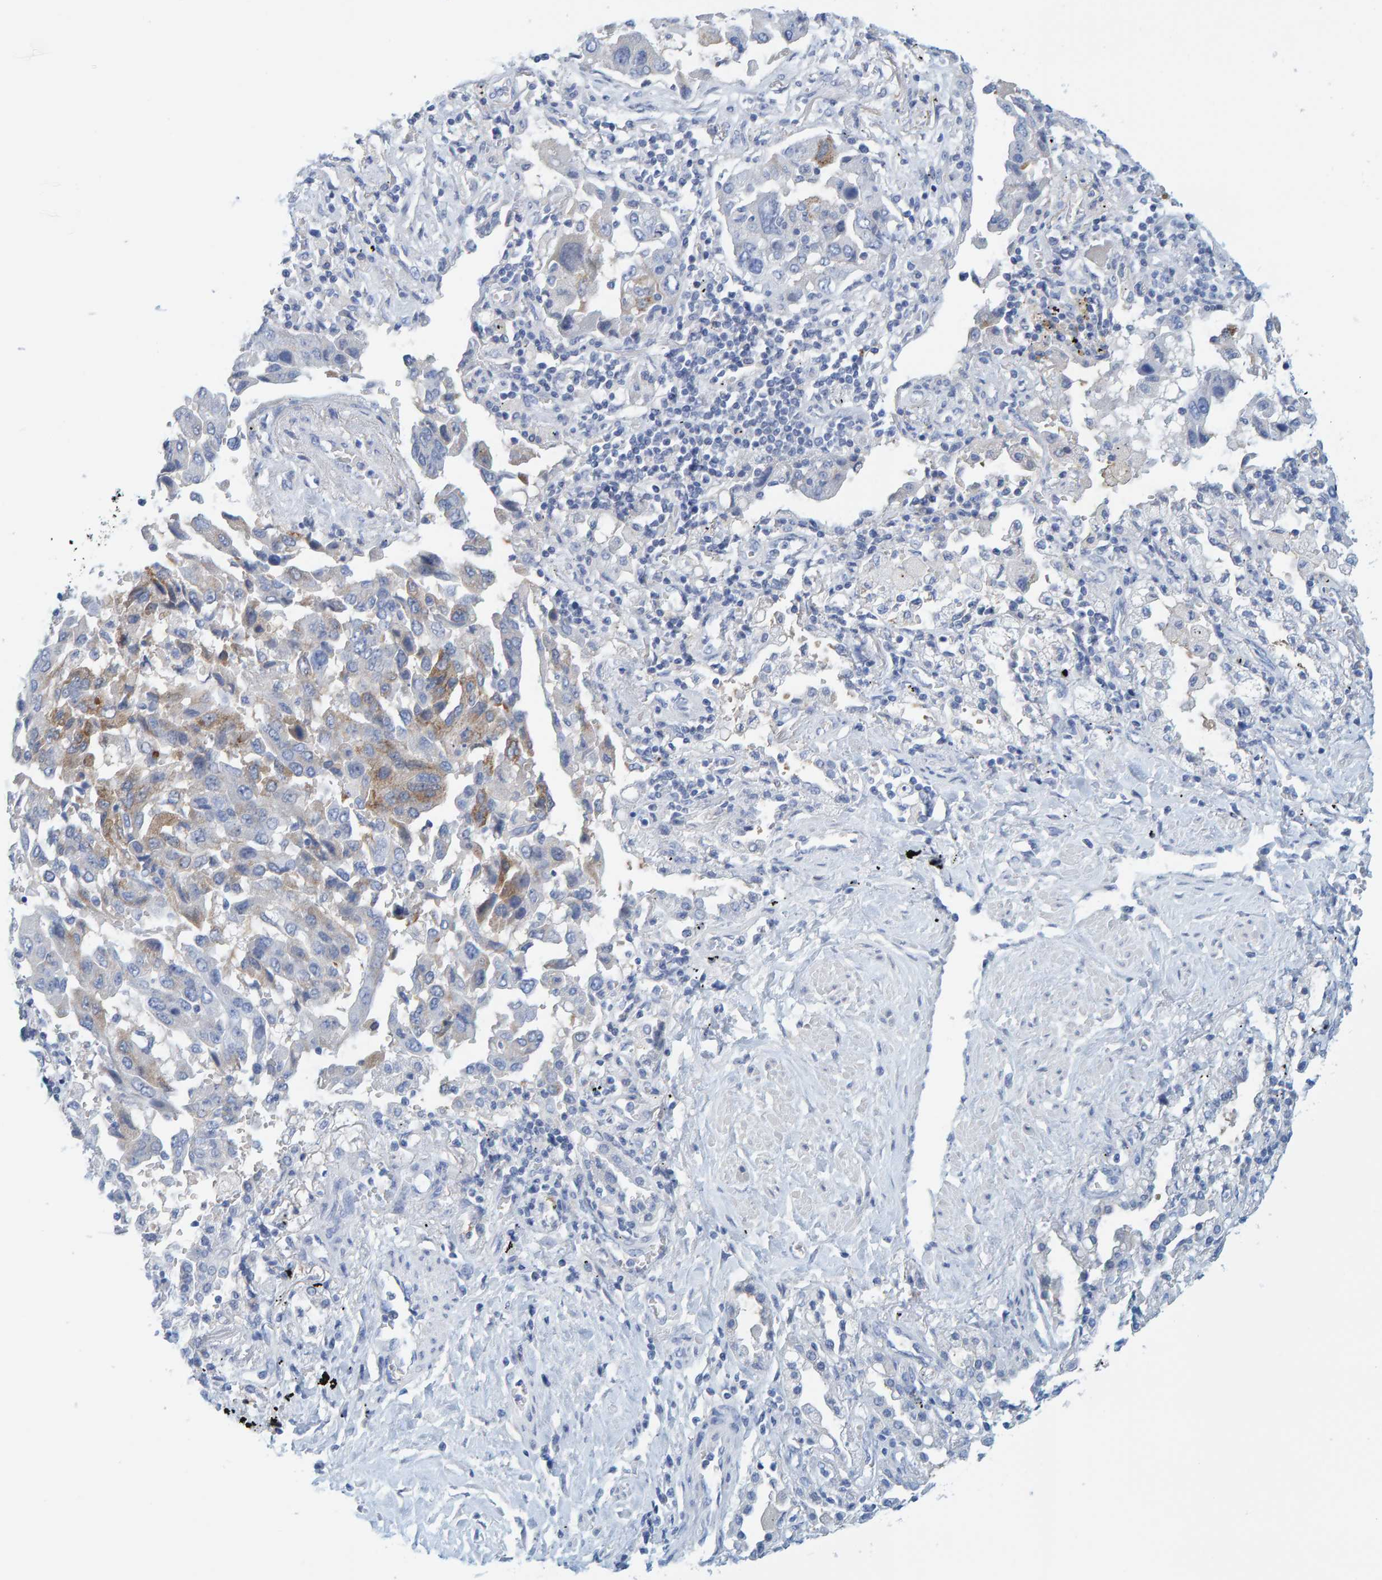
{"staining": {"intensity": "moderate", "quantity": "<25%", "location": "cytoplasmic/membranous"}, "tissue": "lung cancer", "cell_type": "Tumor cells", "image_type": "cancer", "snomed": [{"axis": "morphology", "description": "Adenocarcinoma, NOS"}, {"axis": "topography", "description": "Lung"}], "caption": "A photomicrograph of lung cancer (adenocarcinoma) stained for a protein reveals moderate cytoplasmic/membranous brown staining in tumor cells.", "gene": "KLHL11", "patient": {"sex": "female", "age": 65}}